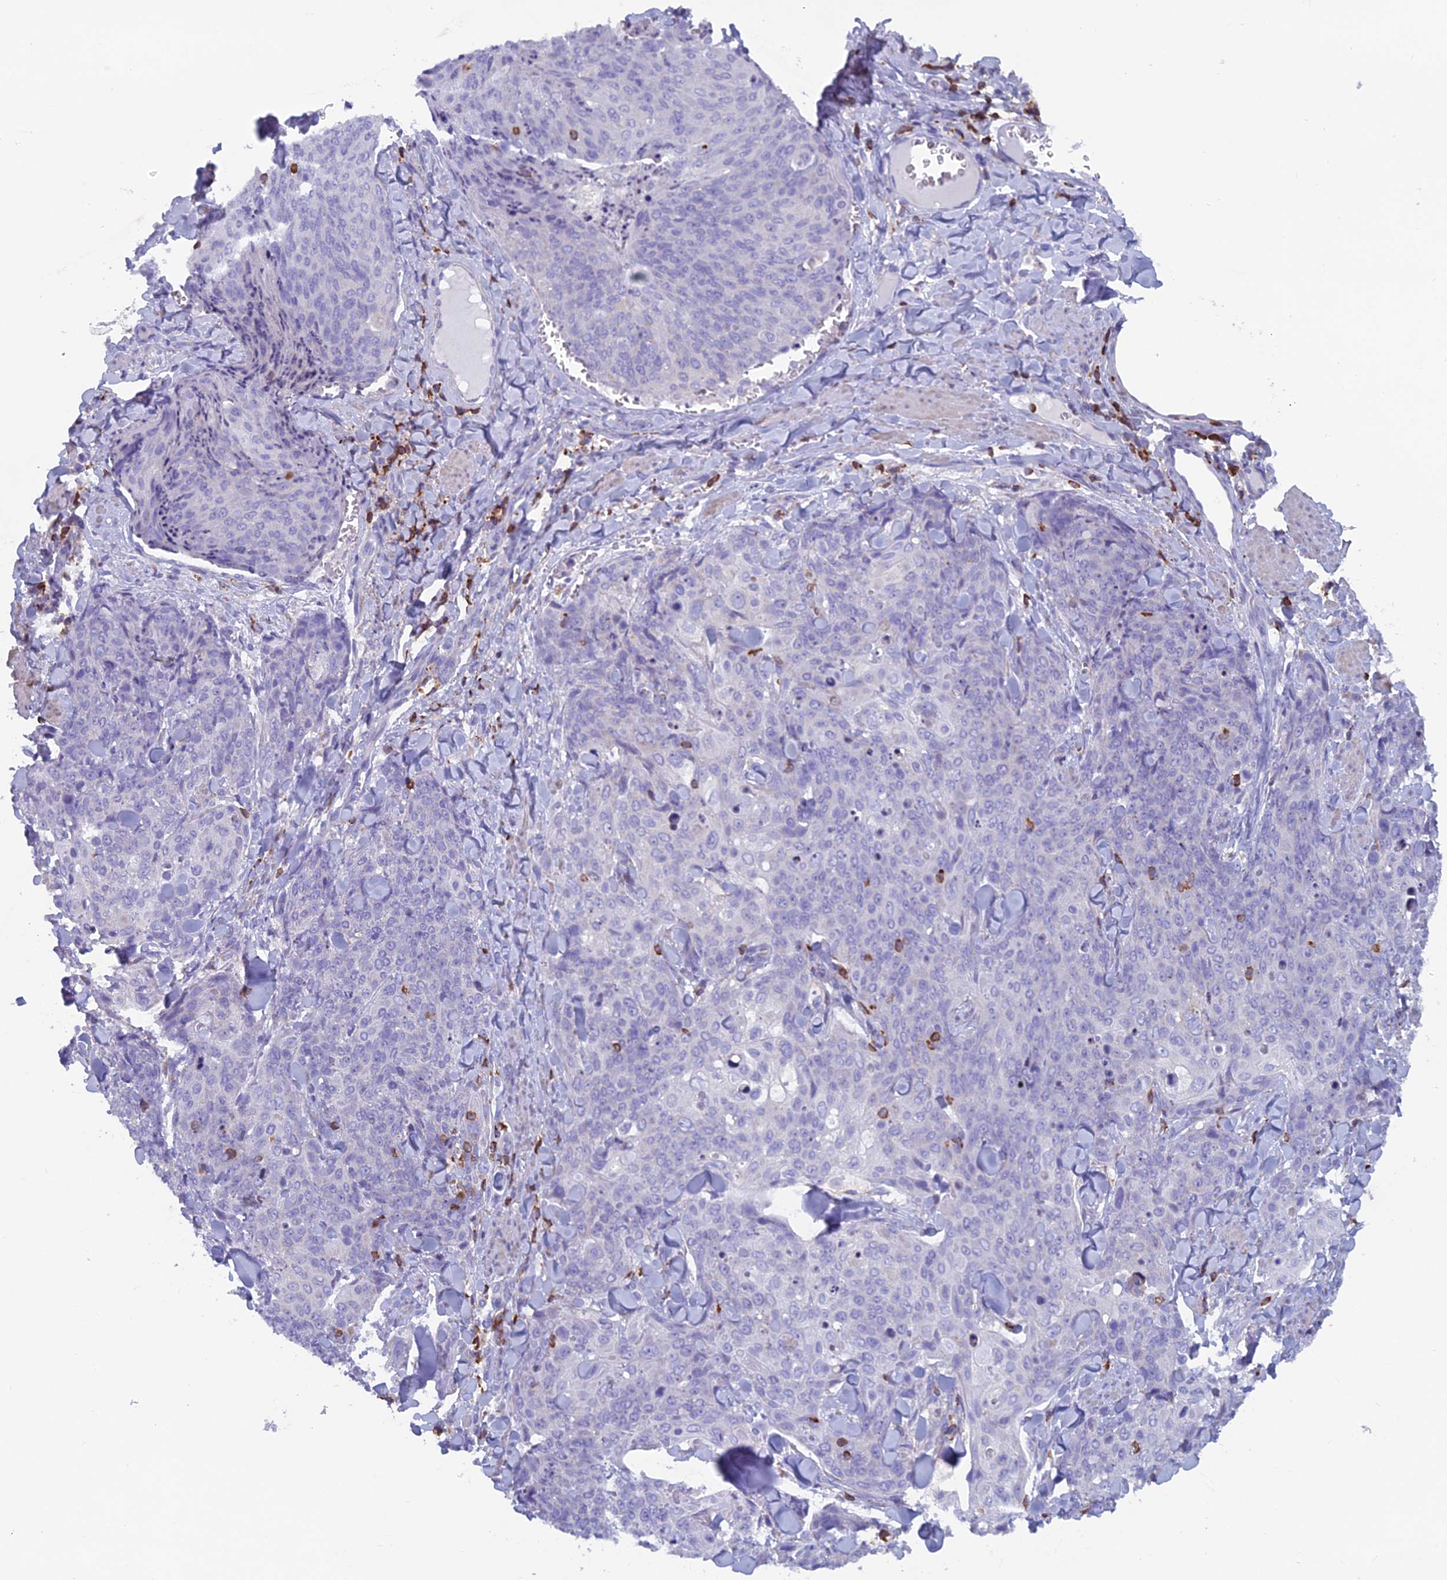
{"staining": {"intensity": "negative", "quantity": "none", "location": "none"}, "tissue": "skin cancer", "cell_type": "Tumor cells", "image_type": "cancer", "snomed": [{"axis": "morphology", "description": "Squamous cell carcinoma, NOS"}, {"axis": "topography", "description": "Skin"}, {"axis": "topography", "description": "Vulva"}], "caption": "This is an immunohistochemistry micrograph of human skin squamous cell carcinoma. There is no positivity in tumor cells.", "gene": "ABI3BP", "patient": {"sex": "female", "age": 85}}